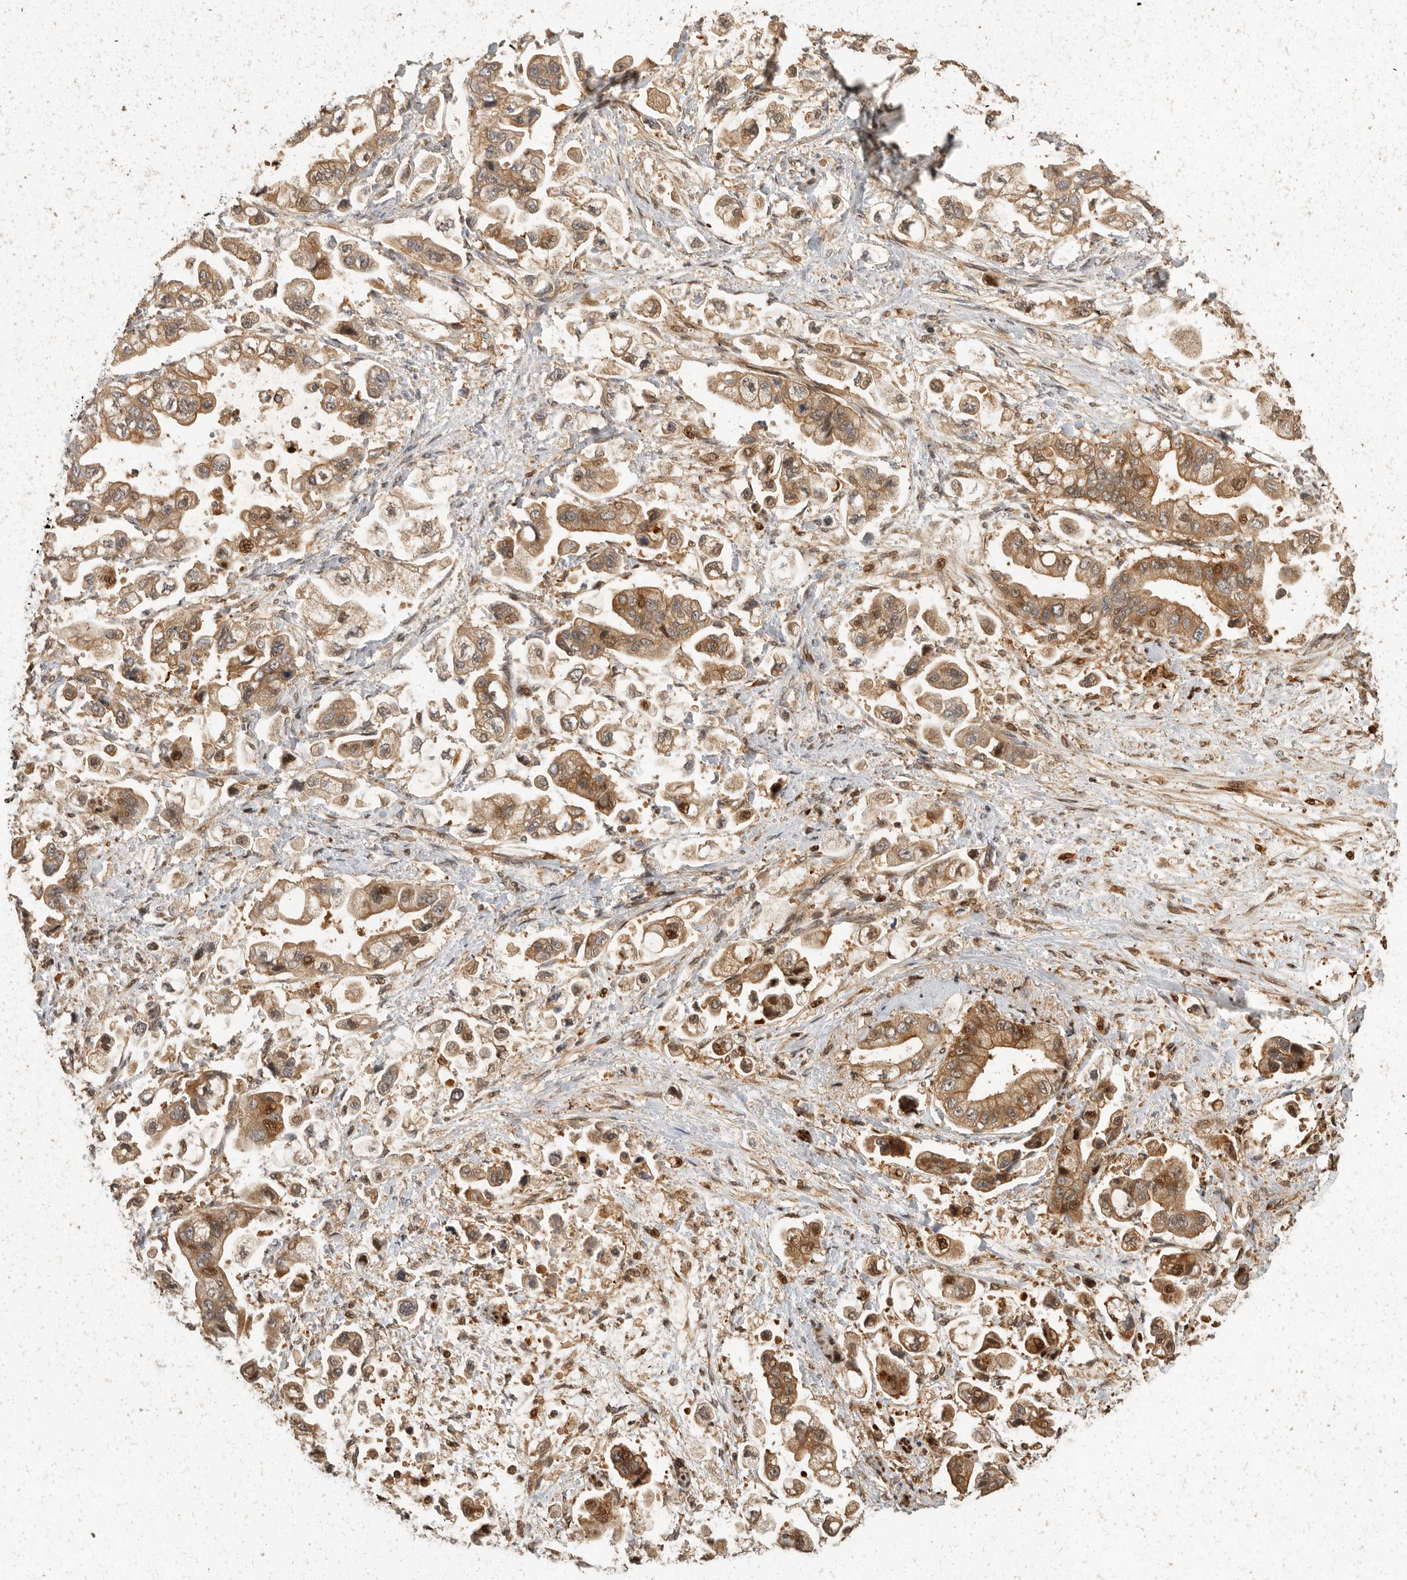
{"staining": {"intensity": "moderate", "quantity": ">75%", "location": "cytoplasmic/membranous"}, "tissue": "stomach cancer", "cell_type": "Tumor cells", "image_type": "cancer", "snomed": [{"axis": "morphology", "description": "Adenocarcinoma, NOS"}, {"axis": "topography", "description": "Stomach"}], "caption": "Stomach cancer (adenocarcinoma) stained with a protein marker shows moderate staining in tumor cells.", "gene": "SWT1", "patient": {"sex": "male", "age": 62}}